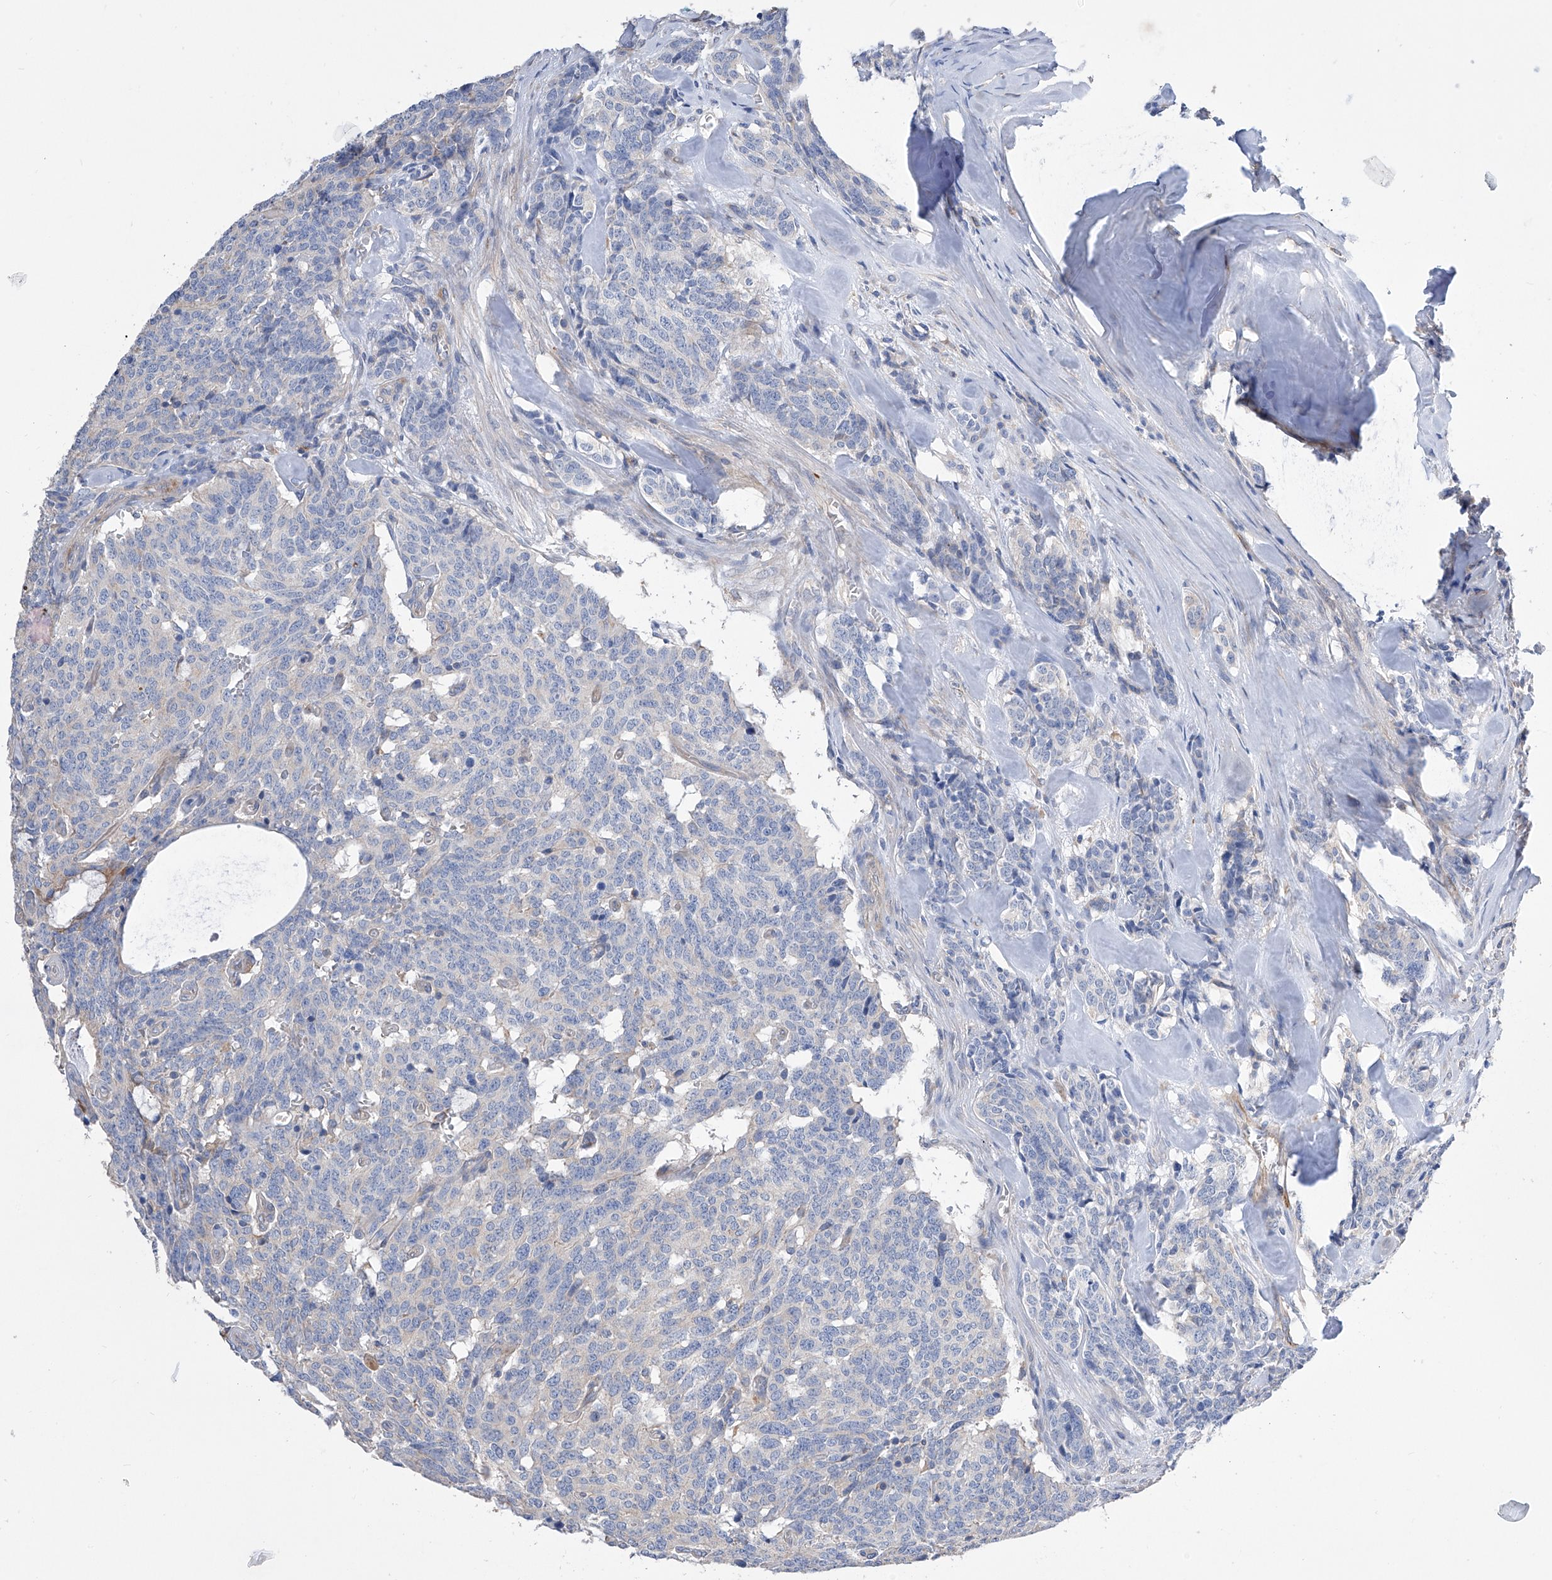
{"staining": {"intensity": "negative", "quantity": "none", "location": "none"}, "tissue": "carcinoid", "cell_type": "Tumor cells", "image_type": "cancer", "snomed": [{"axis": "morphology", "description": "Carcinoid, malignant, NOS"}, {"axis": "topography", "description": "Lung"}], "caption": "Human carcinoid stained for a protein using IHC displays no expression in tumor cells.", "gene": "NFATC4", "patient": {"sex": "female", "age": 46}}